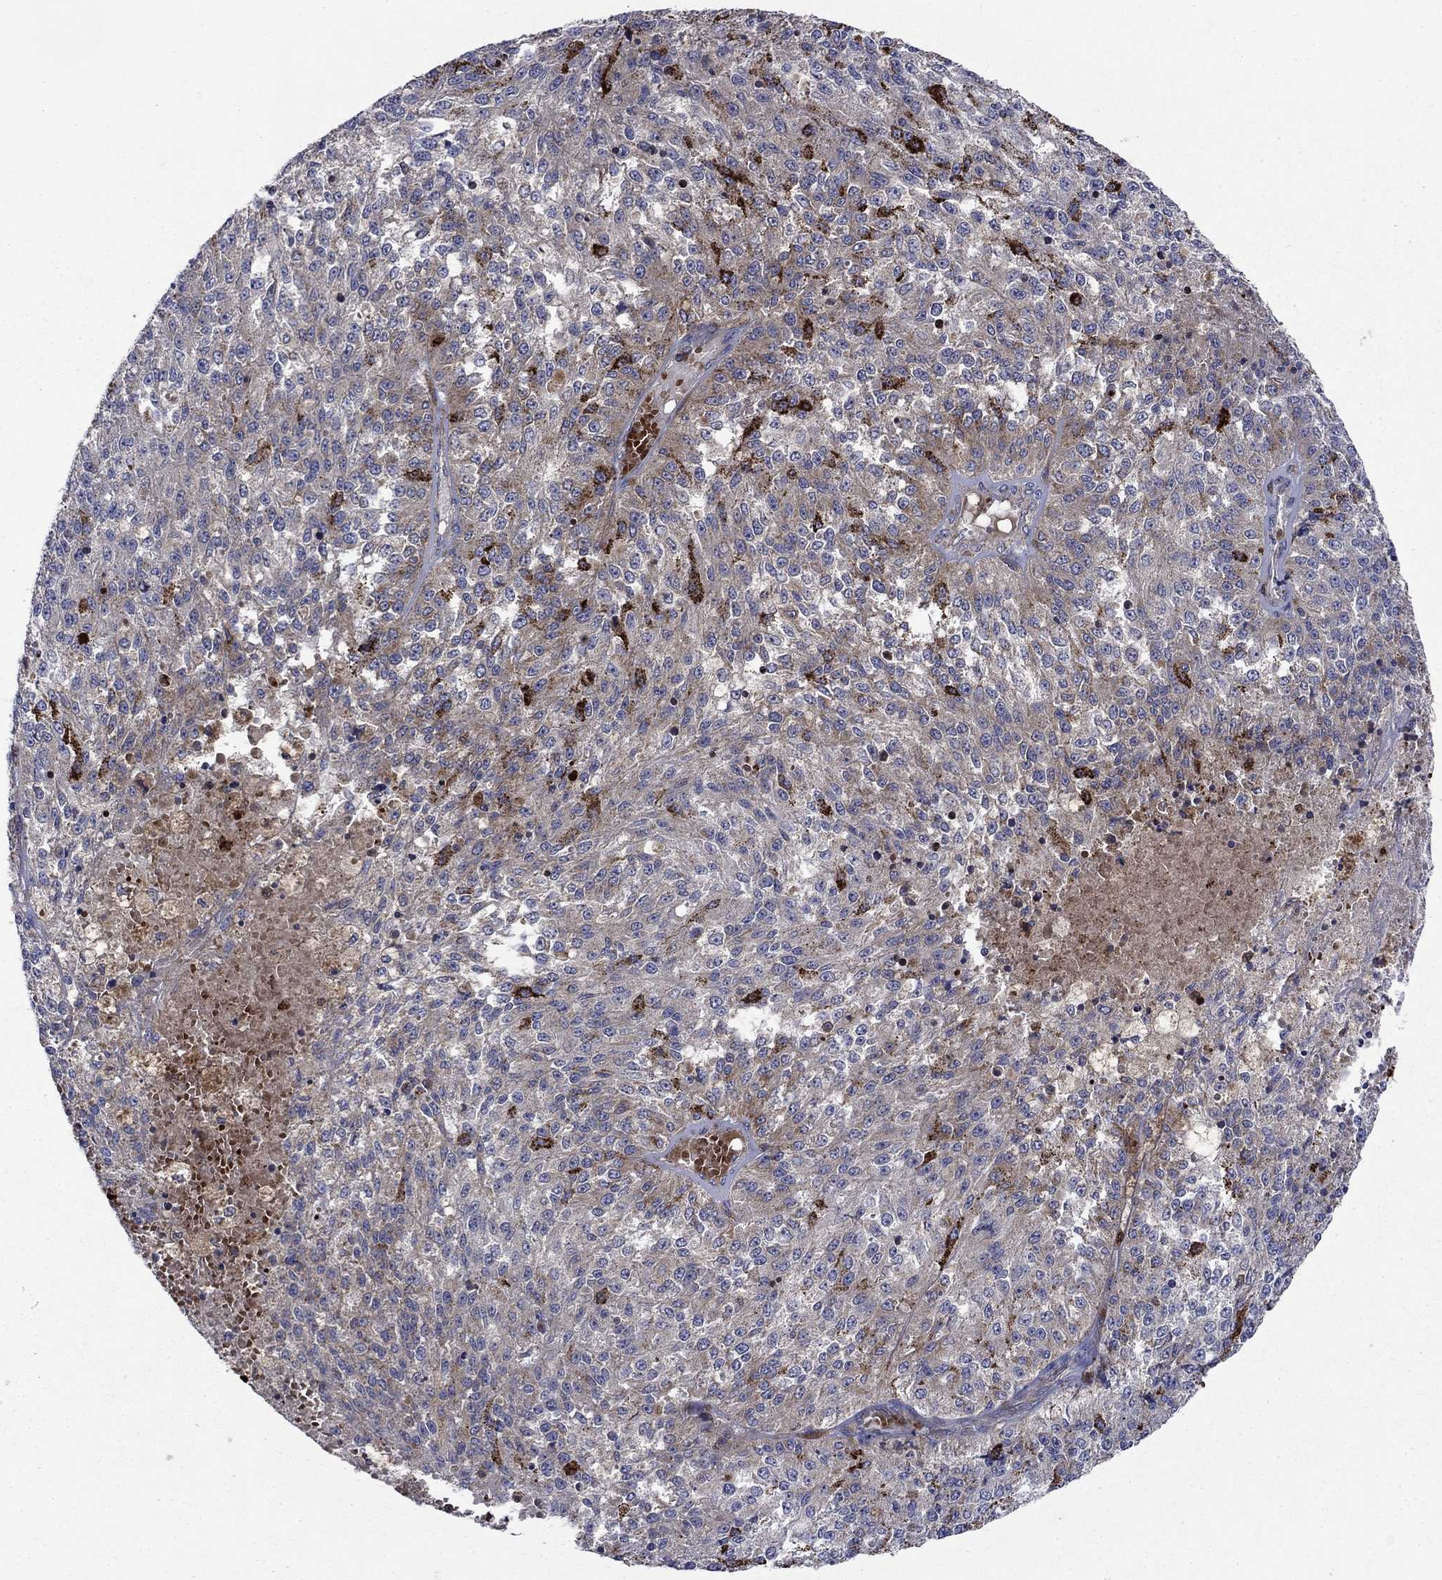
{"staining": {"intensity": "strong", "quantity": "<25%", "location": "cytoplasmic/membranous"}, "tissue": "melanoma", "cell_type": "Tumor cells", "image_type": "cancer", "snomed": [{"axis": "morphology", "description": "Malignant melanoma, Metastatic site"}, {"axis": "topography", "description": "Lymph node"}], "caption": "A brown stain labels strong cytoplasmic/membranous expression of a protein in human malignant melanoma (metastatic site) tumor cells. Nuclei are stained in blue.", "gene": "RNF19B", "patient": {"sex": "female", "age": 64}}